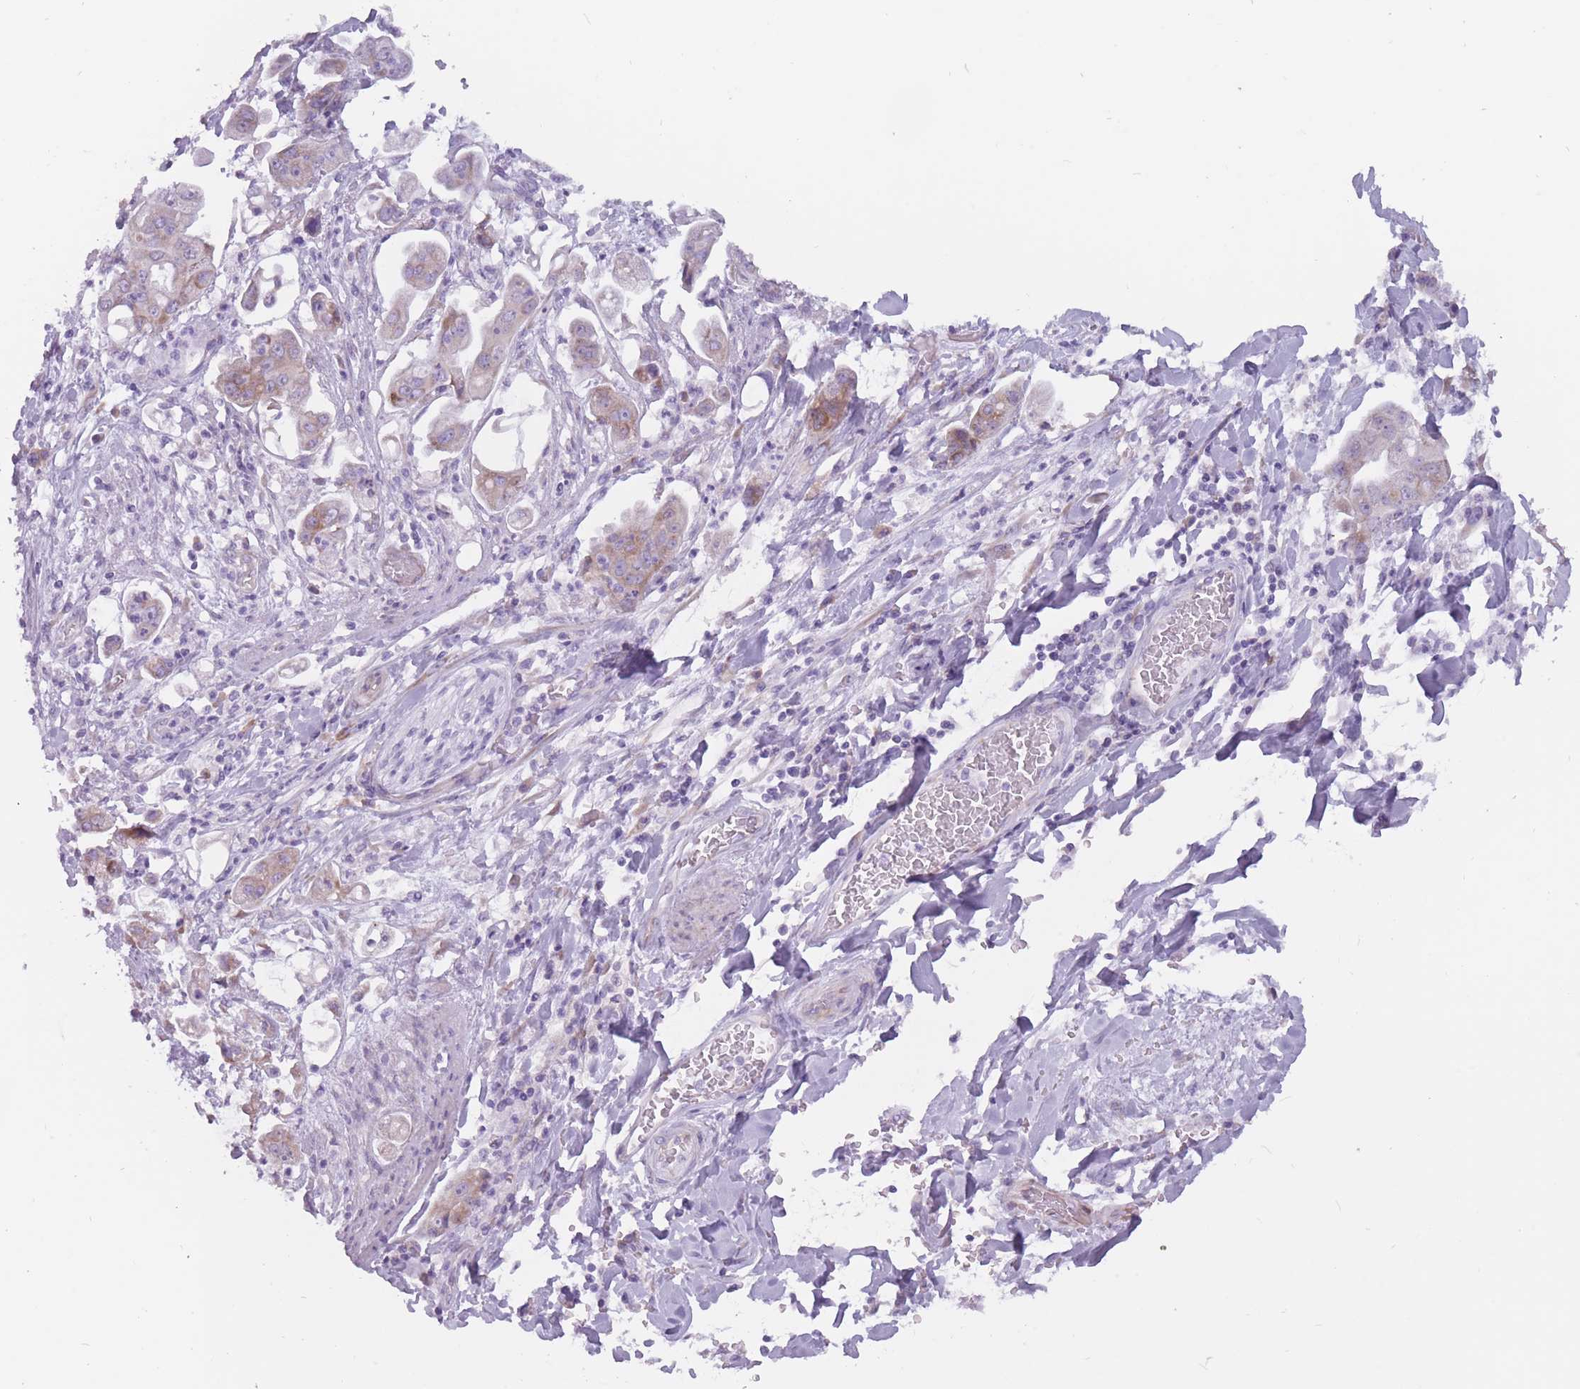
{"staining": {"intensity": "moderate", "quantity": "<25%", "location": "cytoplasmic/membranous"}, "tissue": "stomach cancer", "cell_type": "Tumor cells", "image_type": "cancer", "snomed": [{"axis": "morphology", "description": "Adenocarcinoma, NOS"}, {"axis": "topography", "description": "Stomach"}], "caption": "IHC micrograph of stomach cancer (adenocarcinoma) stained for a protein (brown), which demonstrates low levels of moderate cytoplasmic/membranous positivity in approximately <25% of tumor cells.", "gene": "RPL18", "patient": {"sex": "male", "age": 62}}